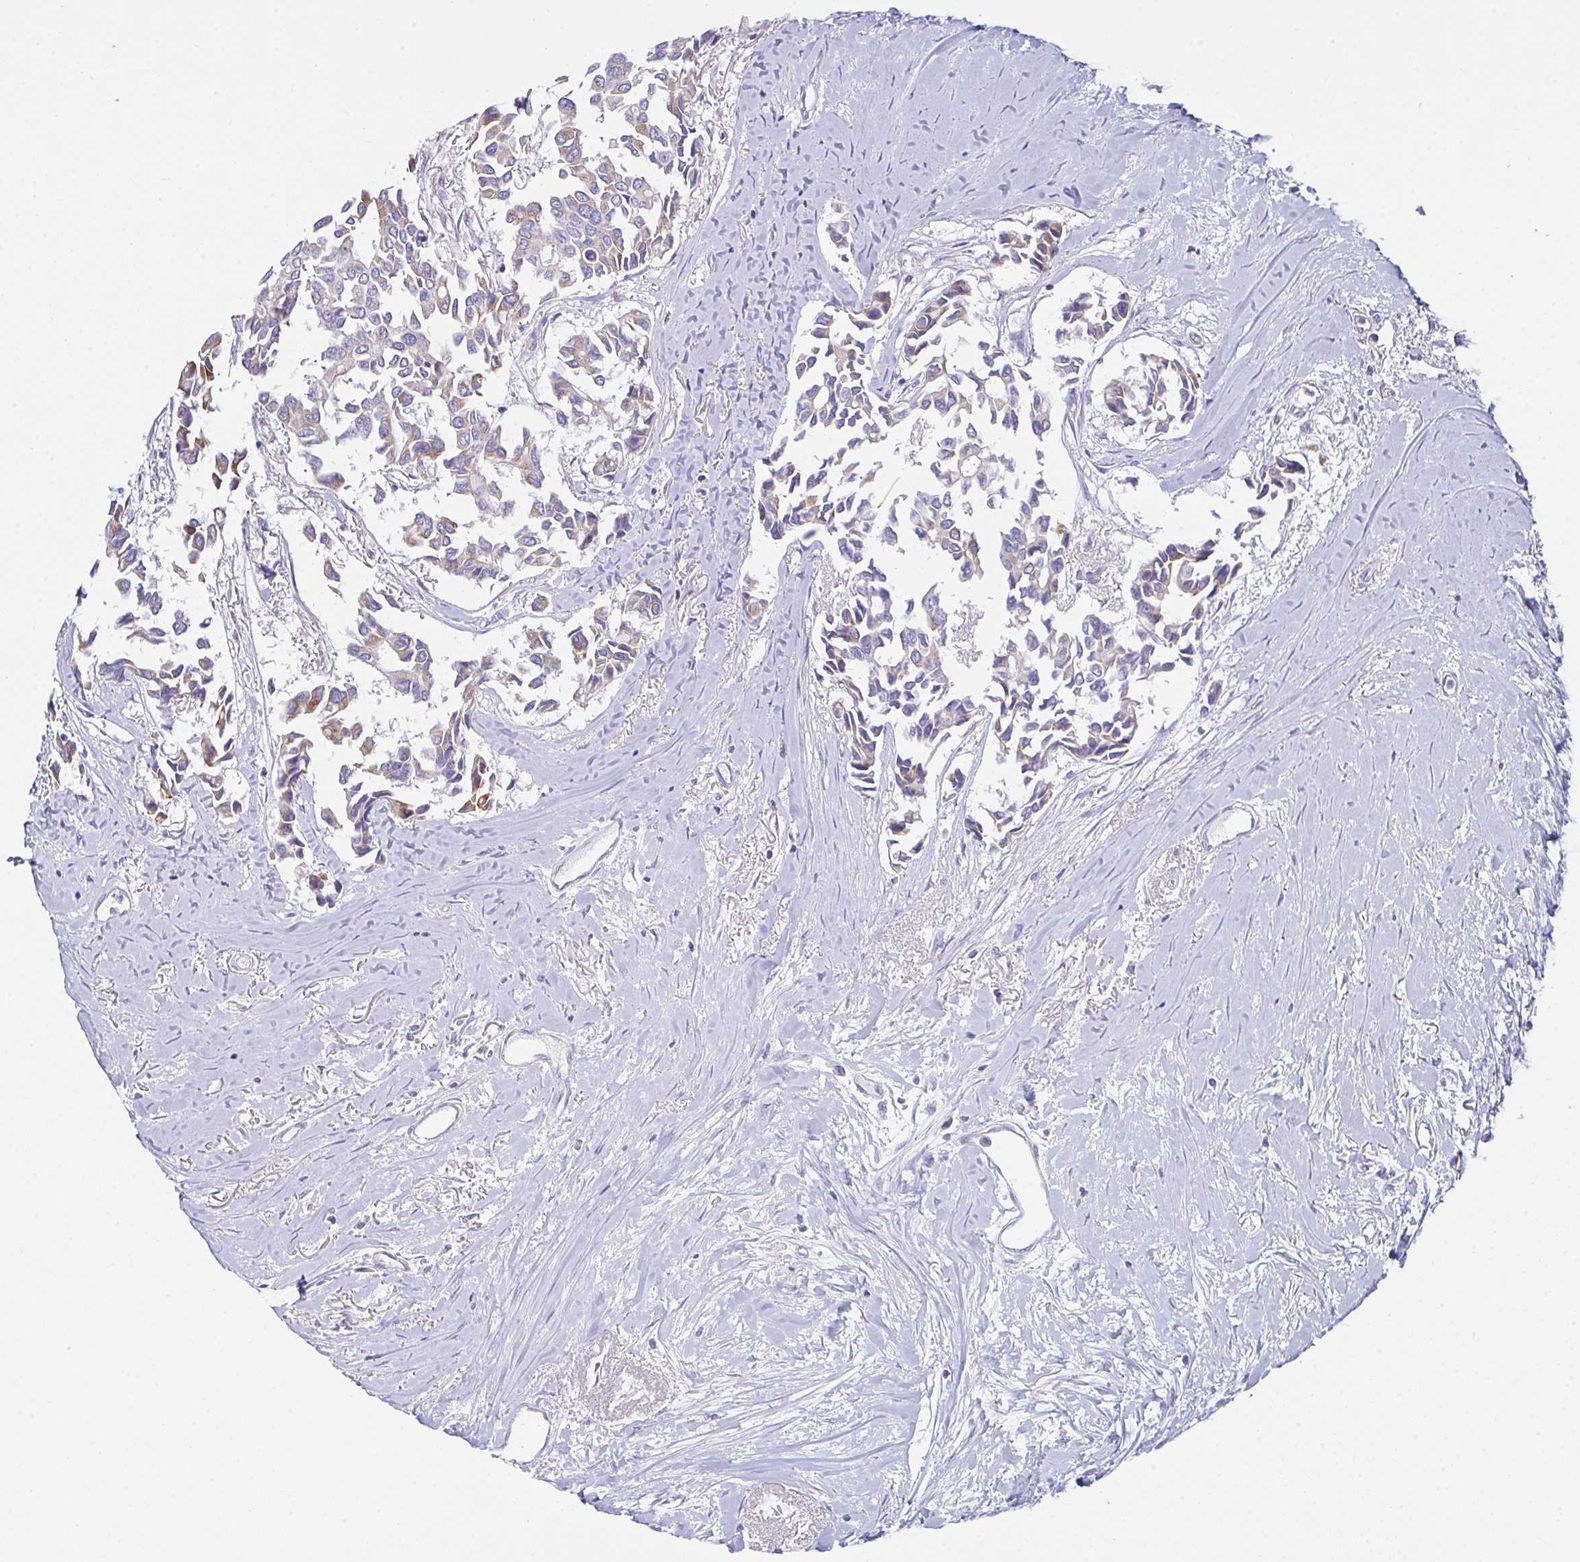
{"staining": {"intensity": "moderate", "quantity": ">75%", "location": "cytoplasmic/membranous"}, "tissue": "breast cancer", "cell_type": "Tumor cells", "image_type": "cancer", "snomed": [{"axis": "morphology", "description": "Duct carcinoma"}, {"axis": "topography", "description": "Breast"}], "caption": "The immunohistochemical stain shows moderate cytoplasmic/membranous expression in tumor cells of breast cancer tissue. (DAB (3,3'-diaminobenzidine) IHC, brown staining for protein, blue staining for nuclei).", "gene": "MIA3", "patient": {"sex": "female", "age": 54}}